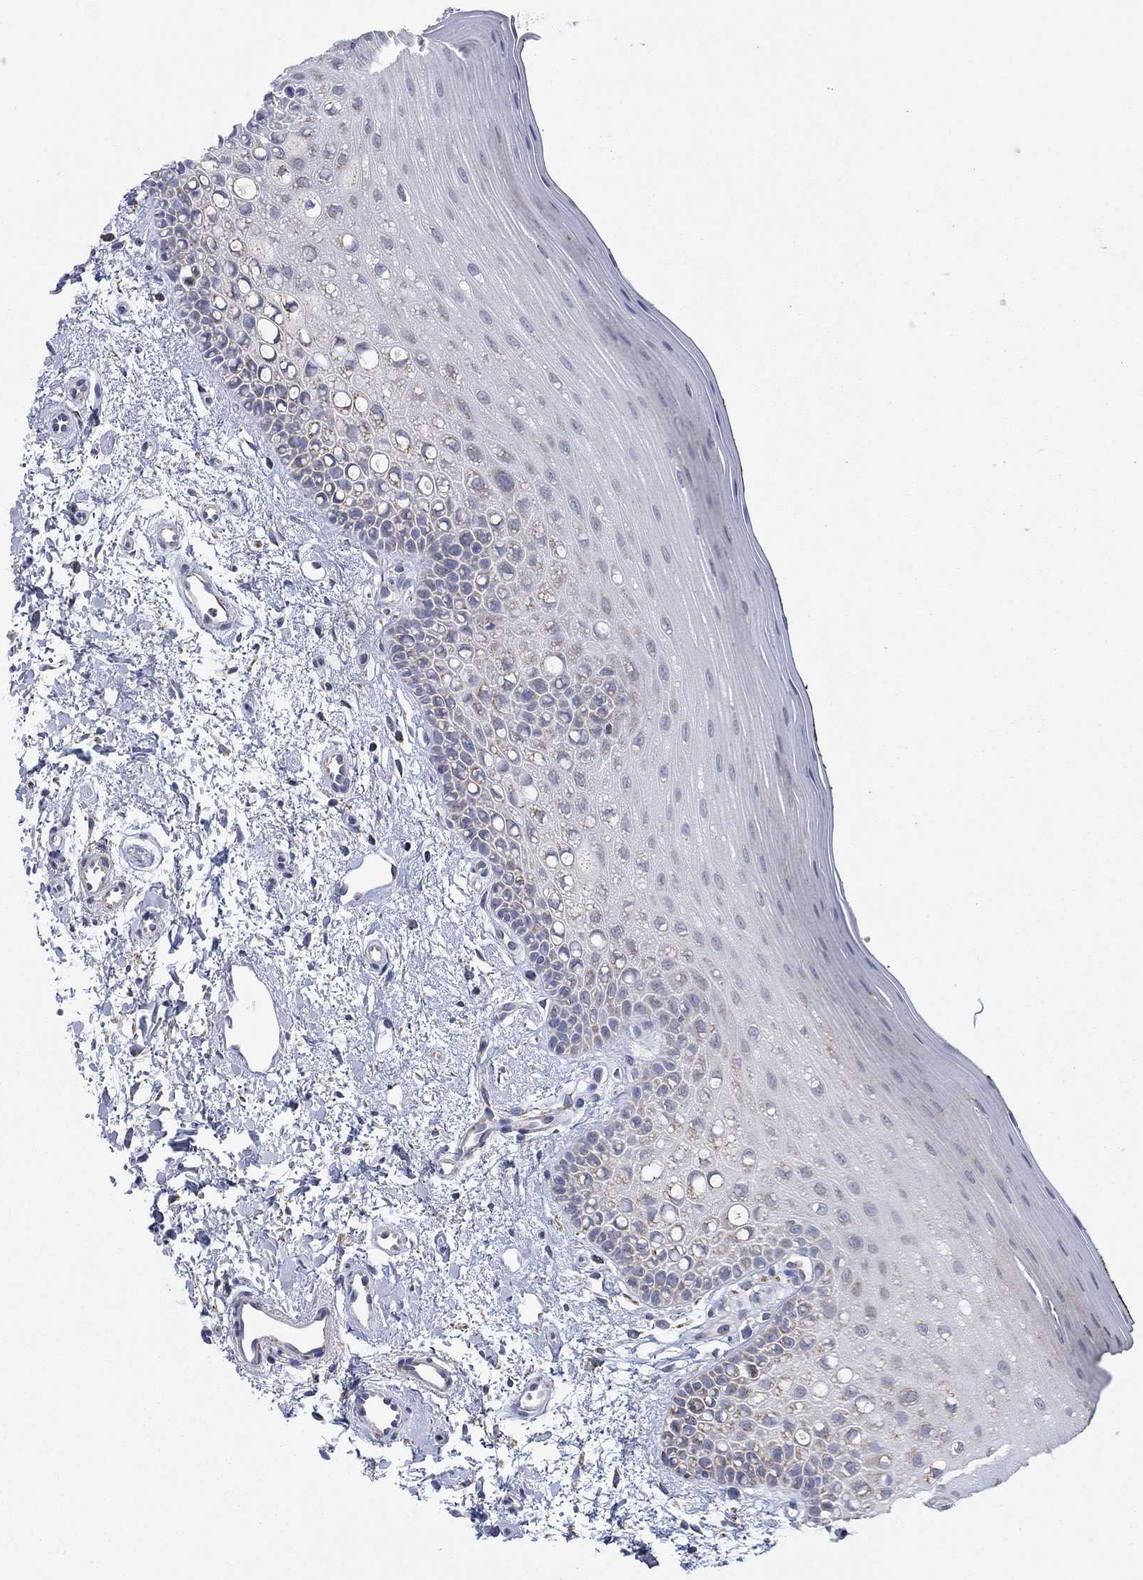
{"staining": {"intensity": "negative", "quantity": "none", "location": "none"}, "tissue": "oral mucosa", "cell_type": "Squamous epithelial cells", "image_type": "normal", "snomed": [{"axis": "morphology", "description": "Normal tissue, NOS"}, {"axis": "topography", "description": "Oral tissue"}], "caption": "An image of oral mucosa stained for a protein exhibits no brown staining in squamous epithelial cells.", "gene": "C9orf85", "patient": {"sex": "female", "age": 78}}